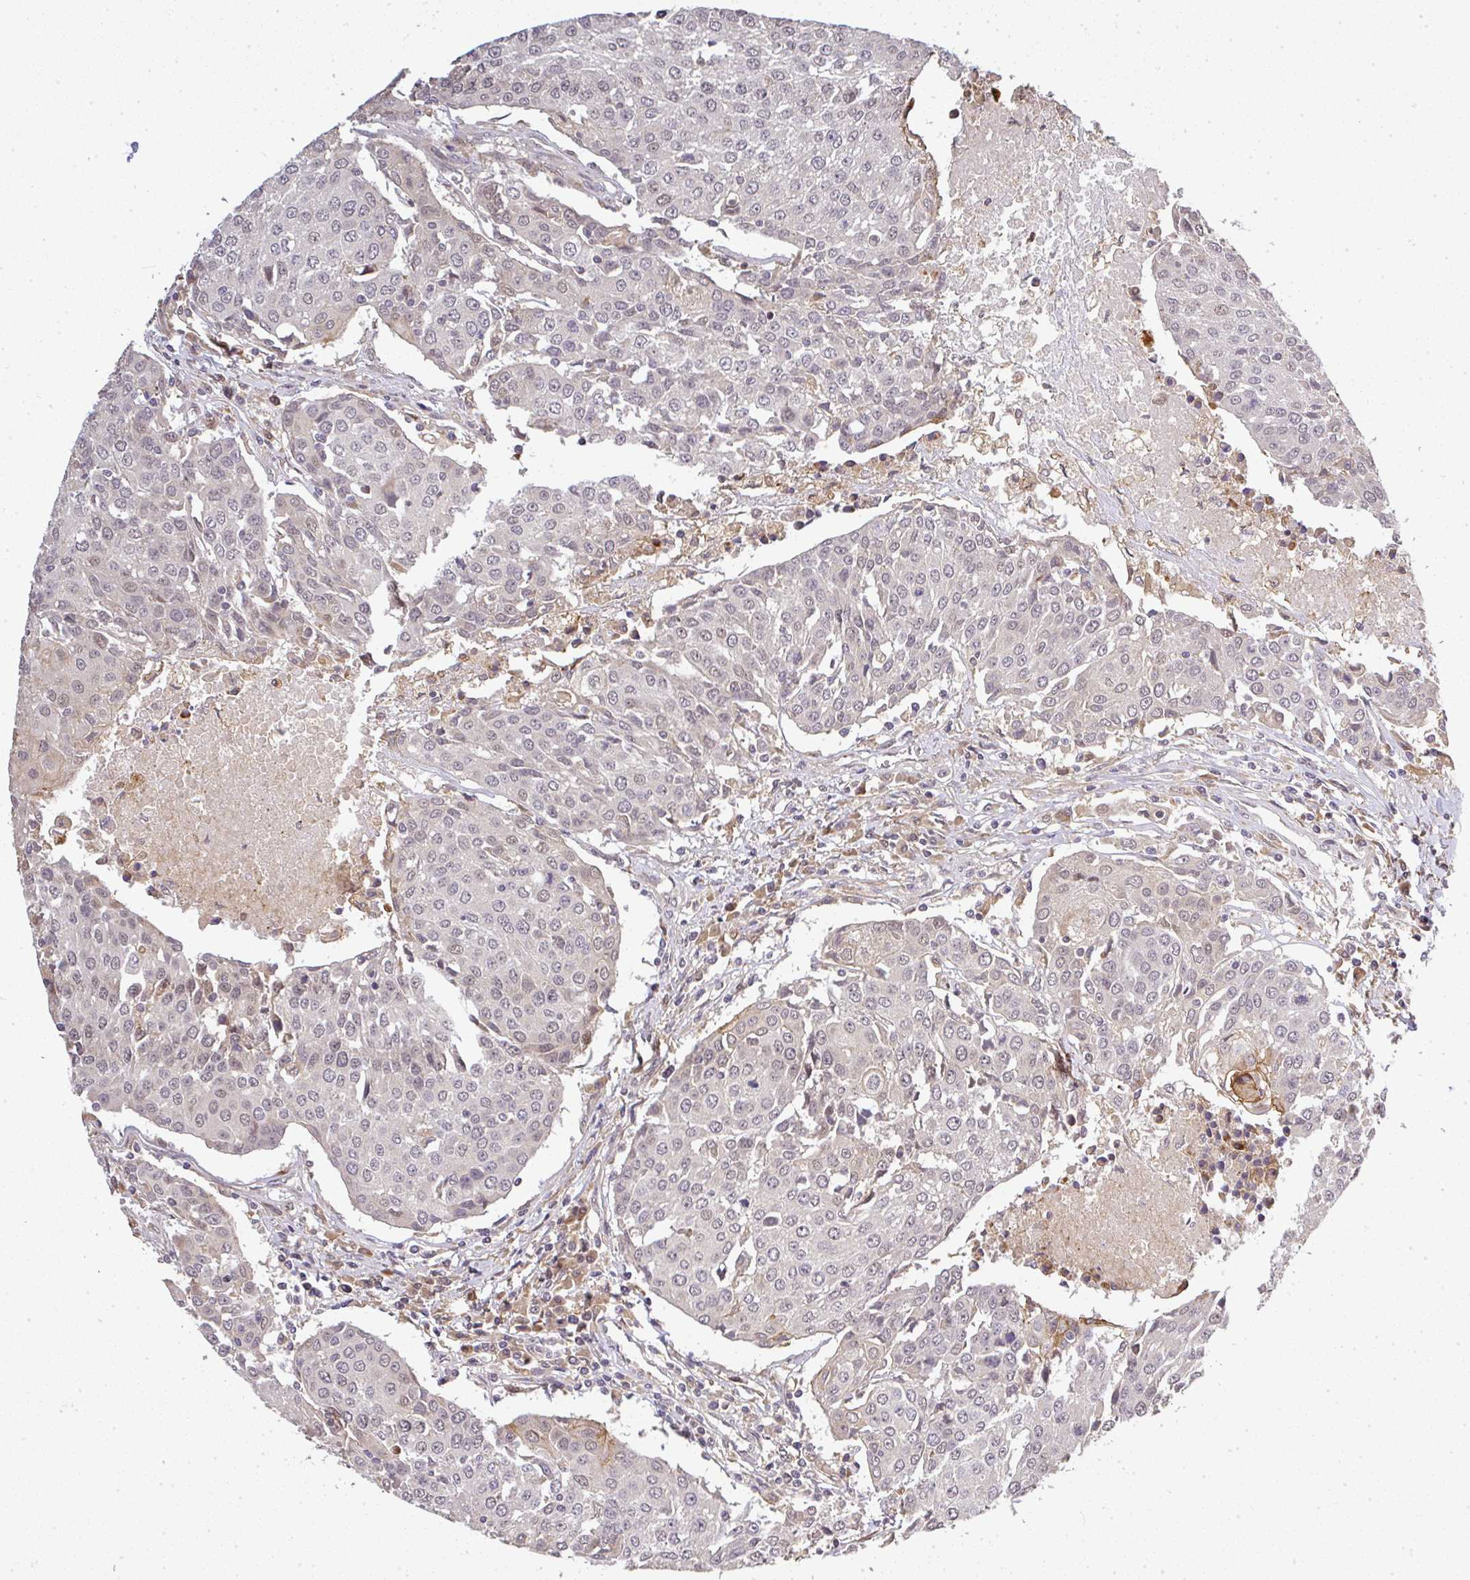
{"staining": {"intensity": "negative", "quantity": "none", "location": "none"}, "tissue": "urothelial cancer", "cell_type": "Tumor cells", "image_type": "cancer", "snomed": [{"axis": "morphology", "description": "Urothelial carcinoma, High grade"}, {"axis": "topography", "description": "Urinary bladder"}], "caption": "Tumor cells show no significant protein expression in urothelial cancer.", "gene": "FAM153A", "patient": {"sex": "female", "age": 85}}